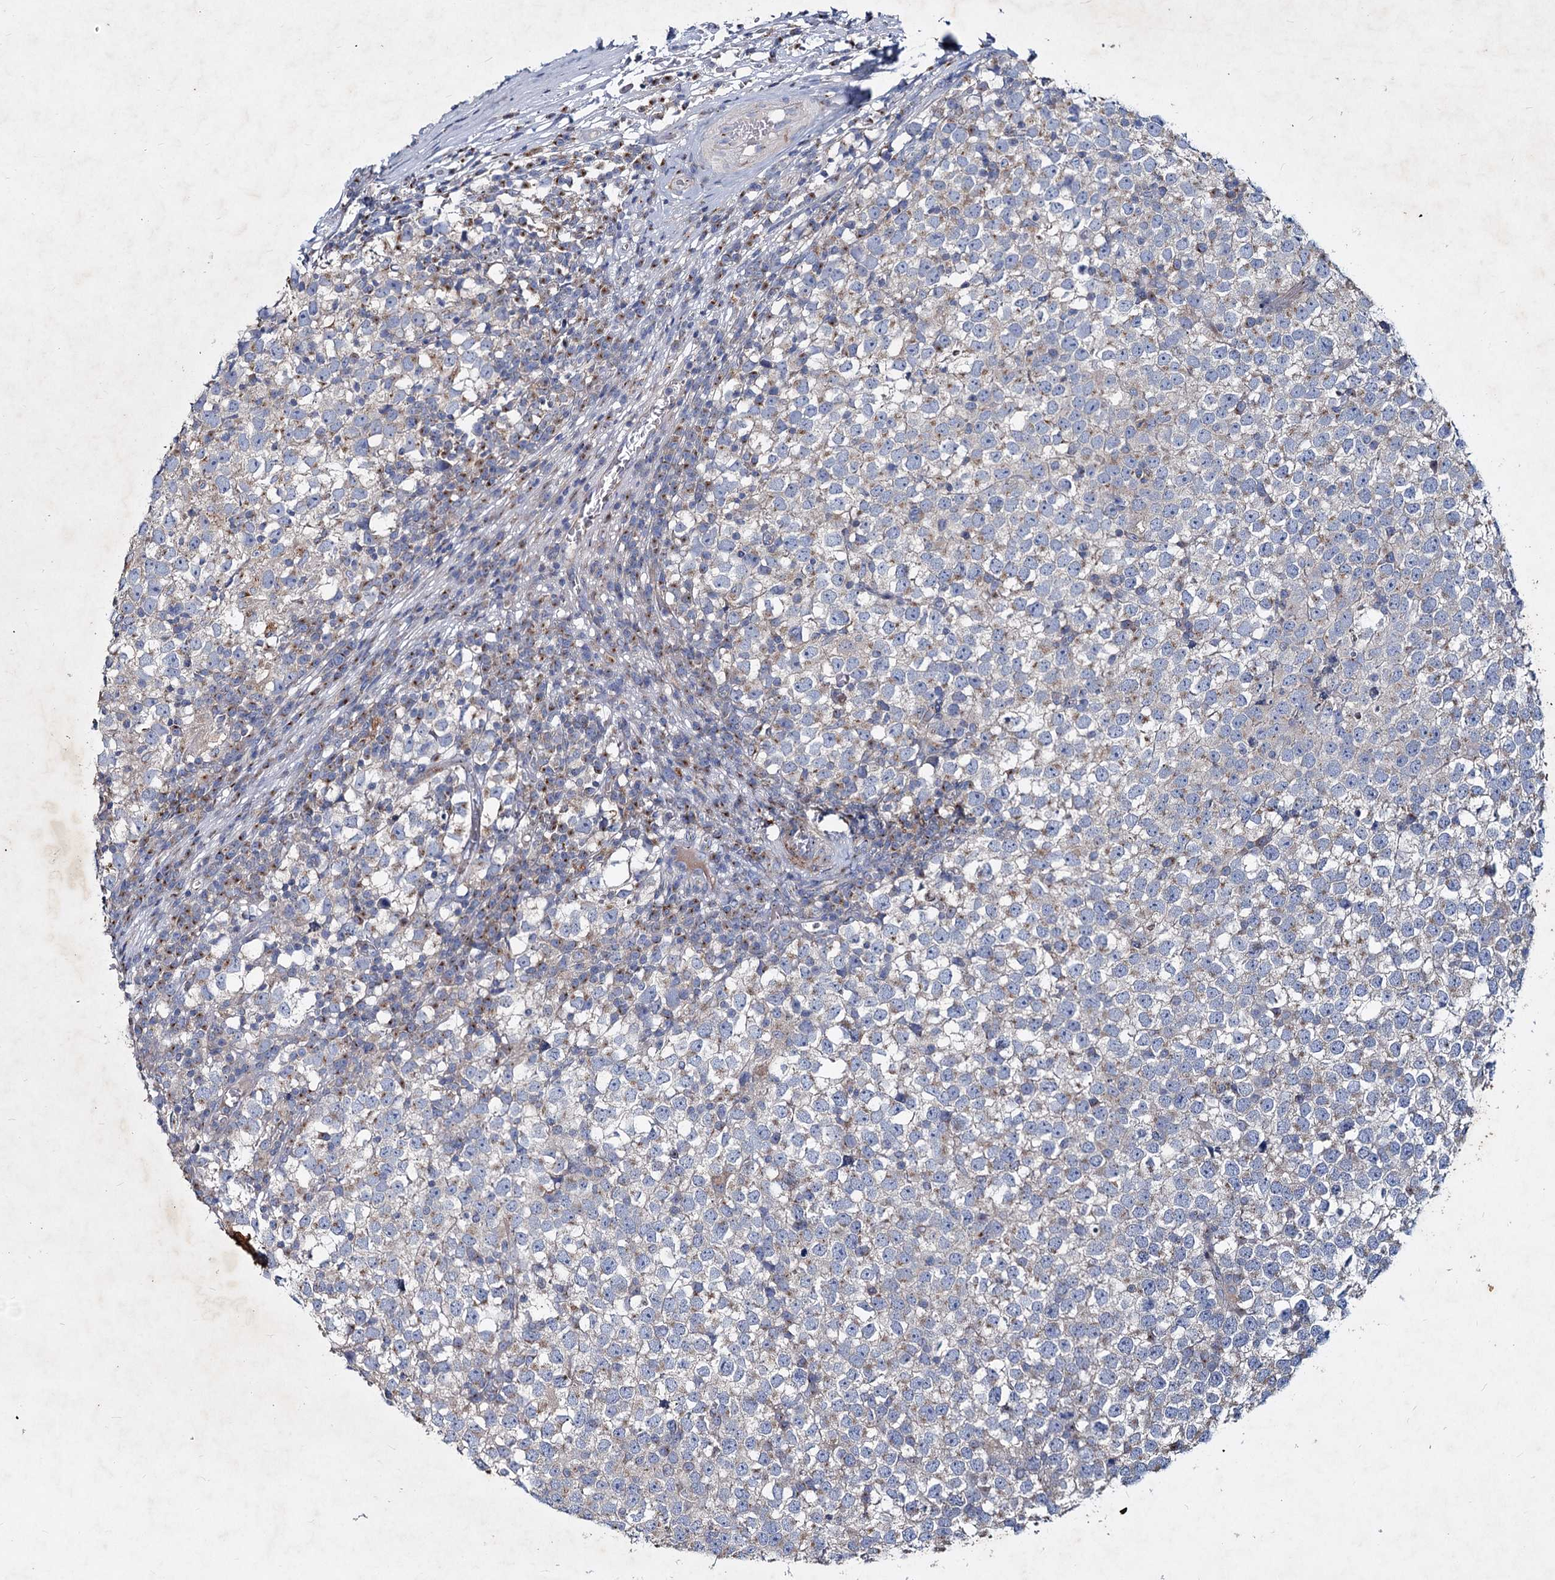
{"staining": {"intensity": "negative", "quantity": "none", "location": "none"}, "tissue": "testis cancer", "cell_type": "Tumor cells", "image_type": "cancer", "snomed": [{"axis": "morphology", "description": "Seminoma, NOS"}, {"axis": "topography", "description": "Testis"}], "caption": "IHC of human seminoma (testis) demonstrates no expression in tumor cells. Nuclei are stained in blue.", "gene": "AGBL4", "patient": {"sex": "male", "age": 65}}